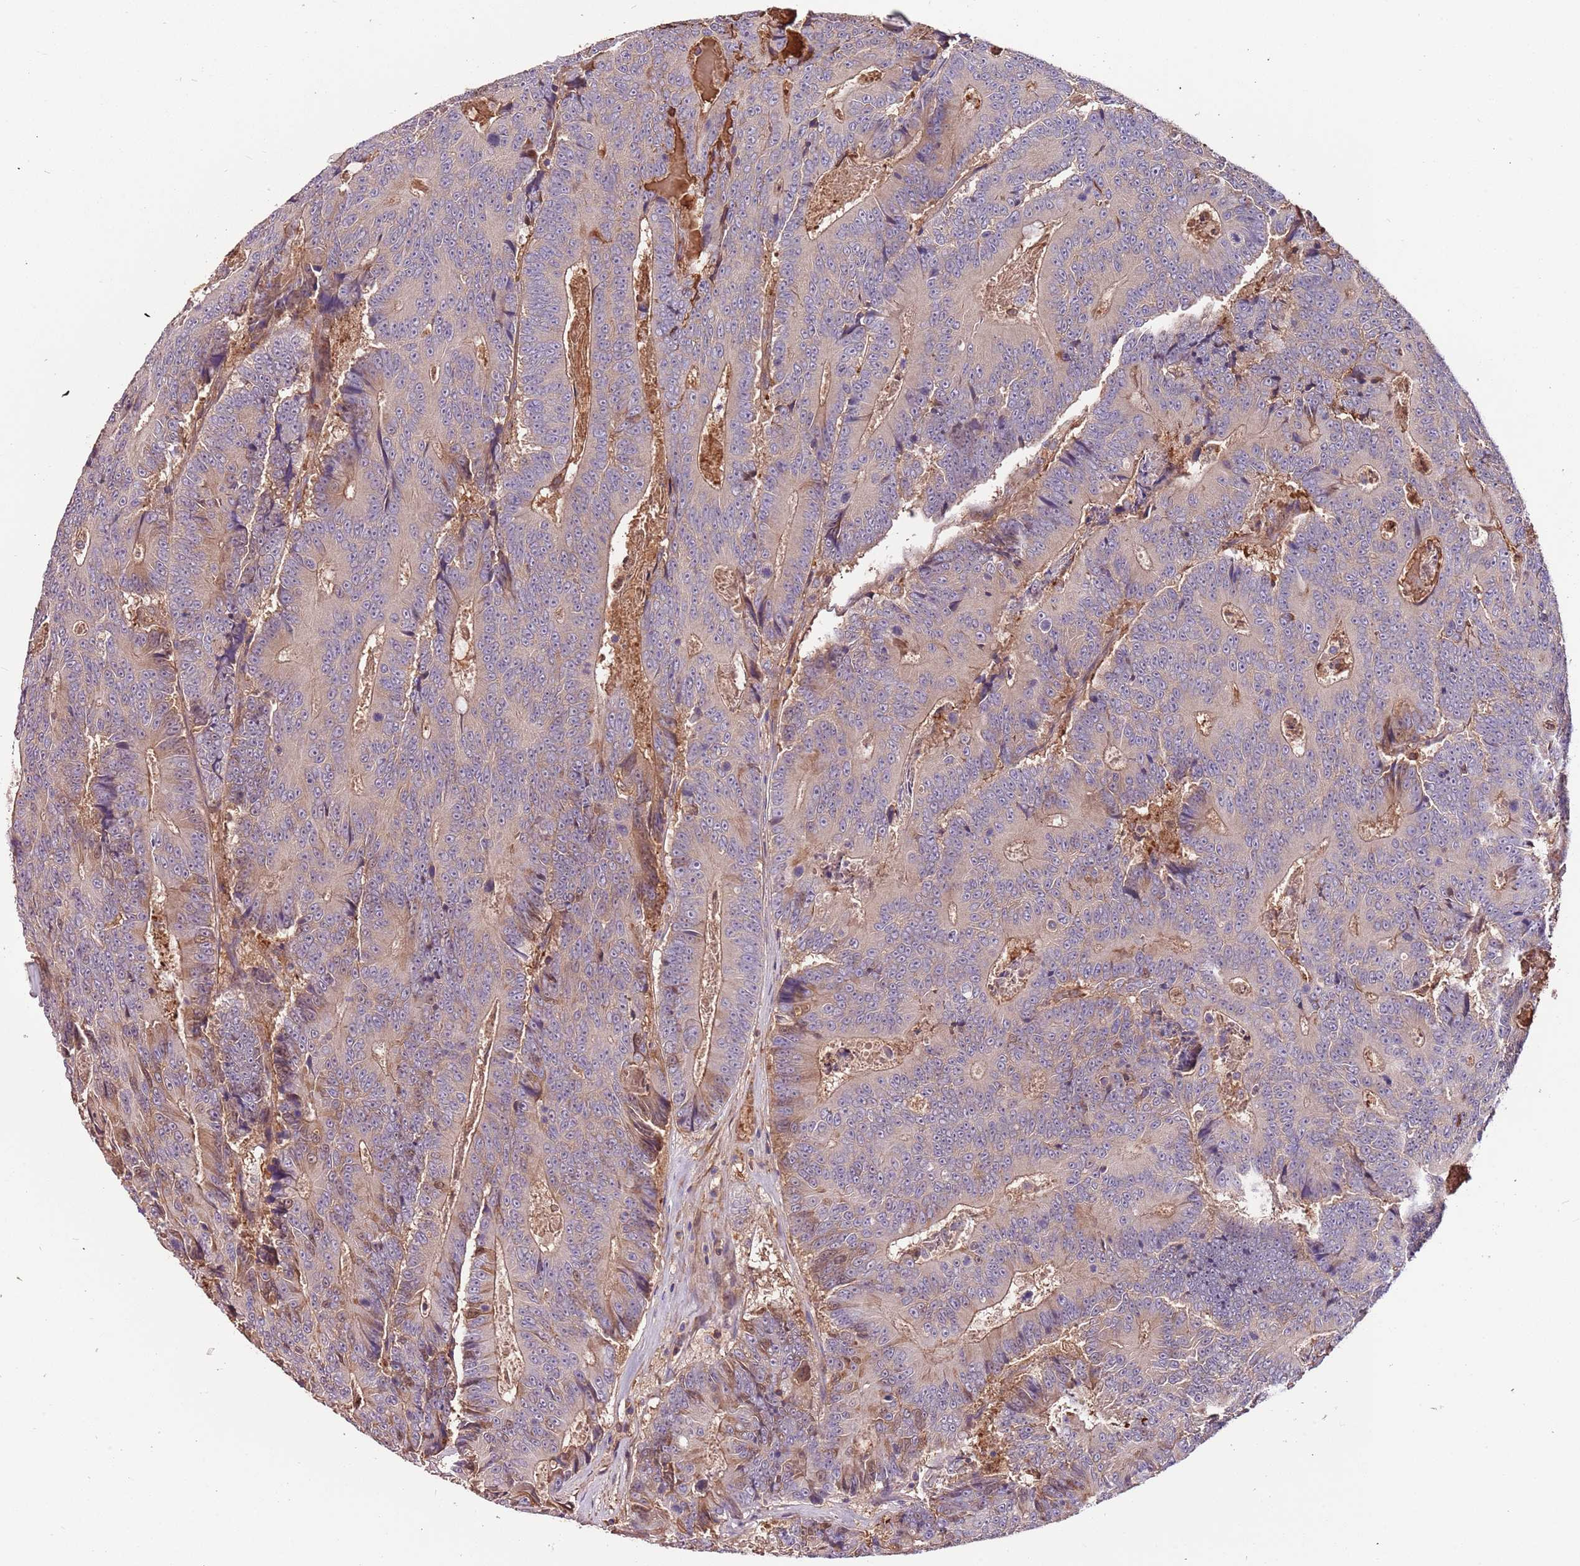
{"staining": {"intensity": "moderate", "quantity": "25%-75%", "location": "cytoplasmic/membranous"}, "tissue": "colorectal cancer", "cell_type": "Tumor cells", "image_type": "cancer", "snomed": [{"axis": "morphology", "description": "Adenocarcinoma, NOS"}, {"axis": "topography", "description": "Colon"}], "caption": "About 25%-75% of tumor cells in human adenocarcinoma (colorectal) display moderate cytoplasmic/membranous protein staining as visualized by brown immunohistochemical staining.", "gene": "DENR", "patient": {"sex": "male", "age": 83}}